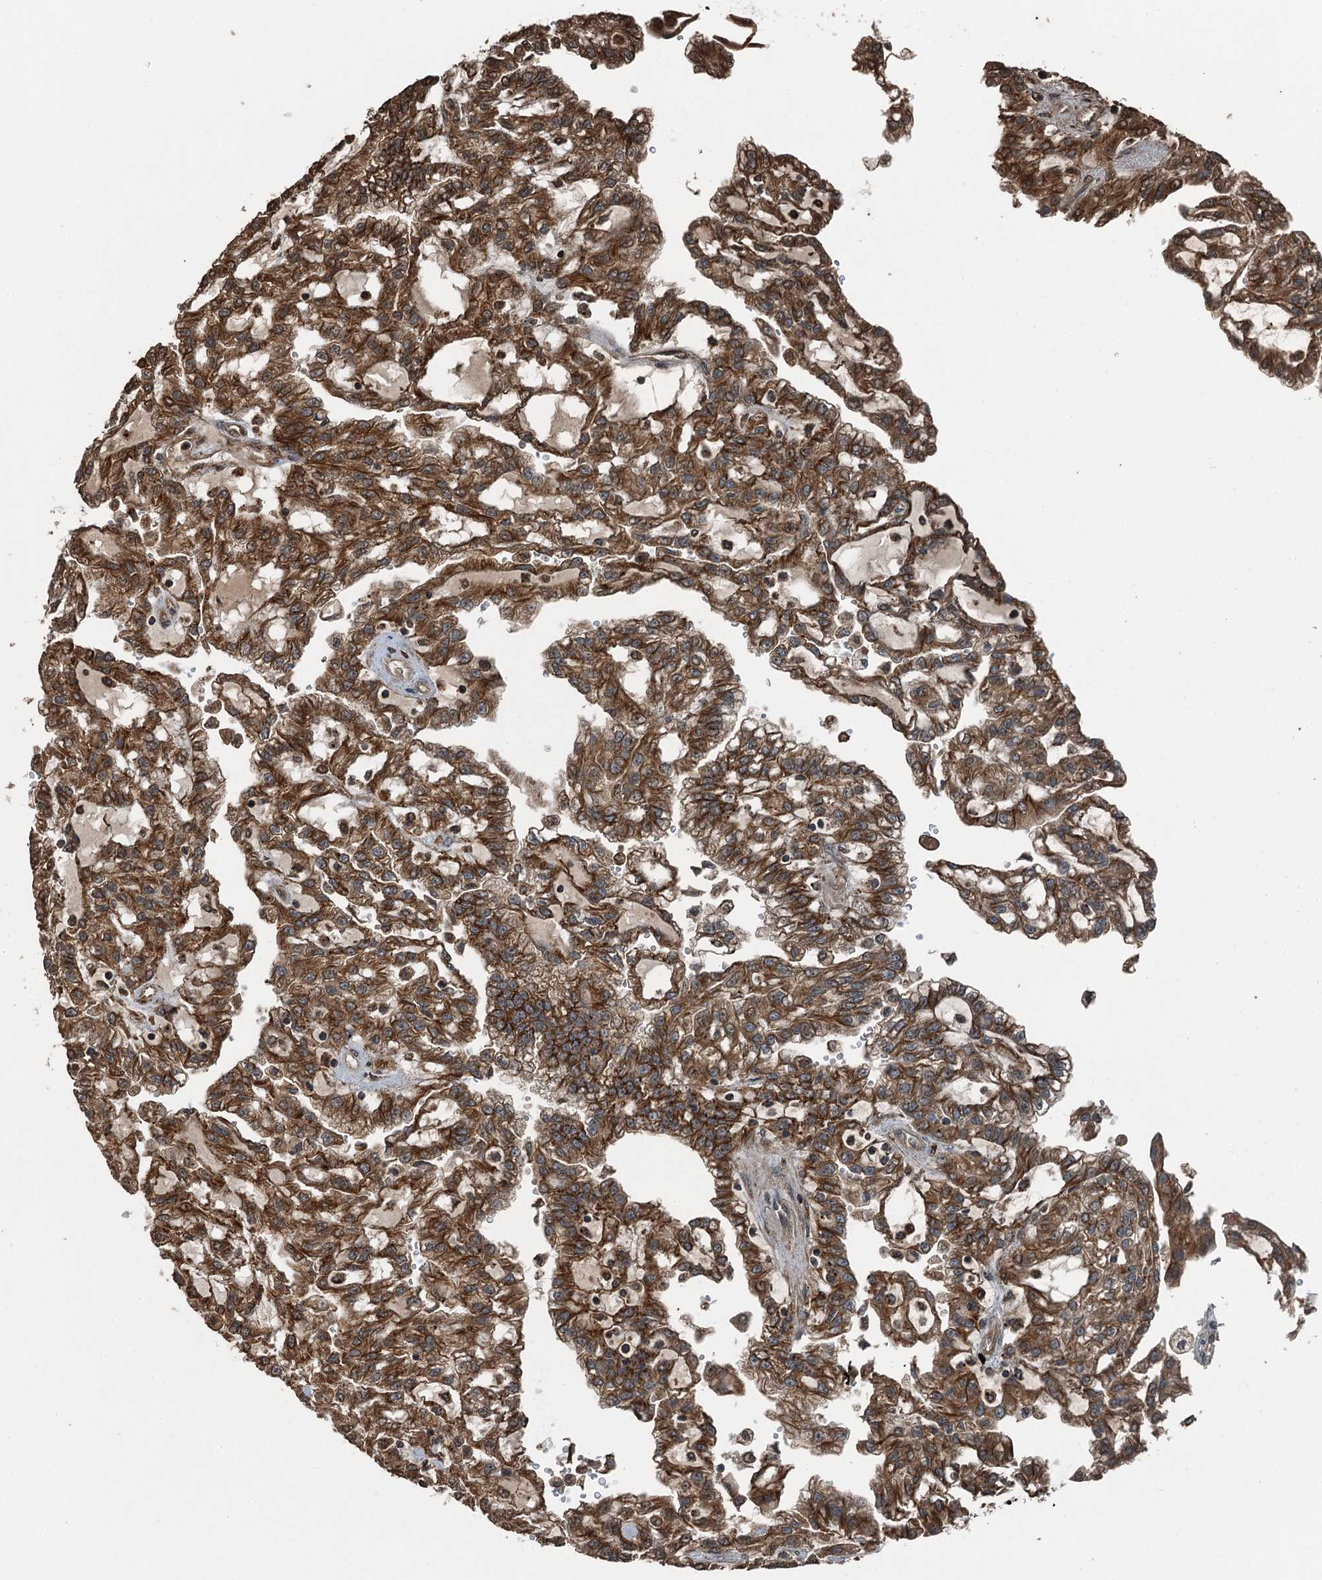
{"staining": {"intensity": "moderate", "quantity": ">75%", "location": "cytoplasmic/membranous"}, "tissue": "renal cancer", "cell_type": "Tumor cells", "image_type": "cancer", "snomed": [{"axis": "morphology", "description": "Adenocarcinoma, NOS"}, {"axis": "topography", "description": "Kidney"}], "caption": "Tumor cells reveal medium levels of moderate cytoplasmic/membranous expression in approximately >75% of cells in human renal cancer. (DAB (3,3'-diaminobenzidine) IHC, brown staining for protein, blue staining for nuclei).", "gene": "TCTN1", "patient": {"sex": "male", "age": 63}}